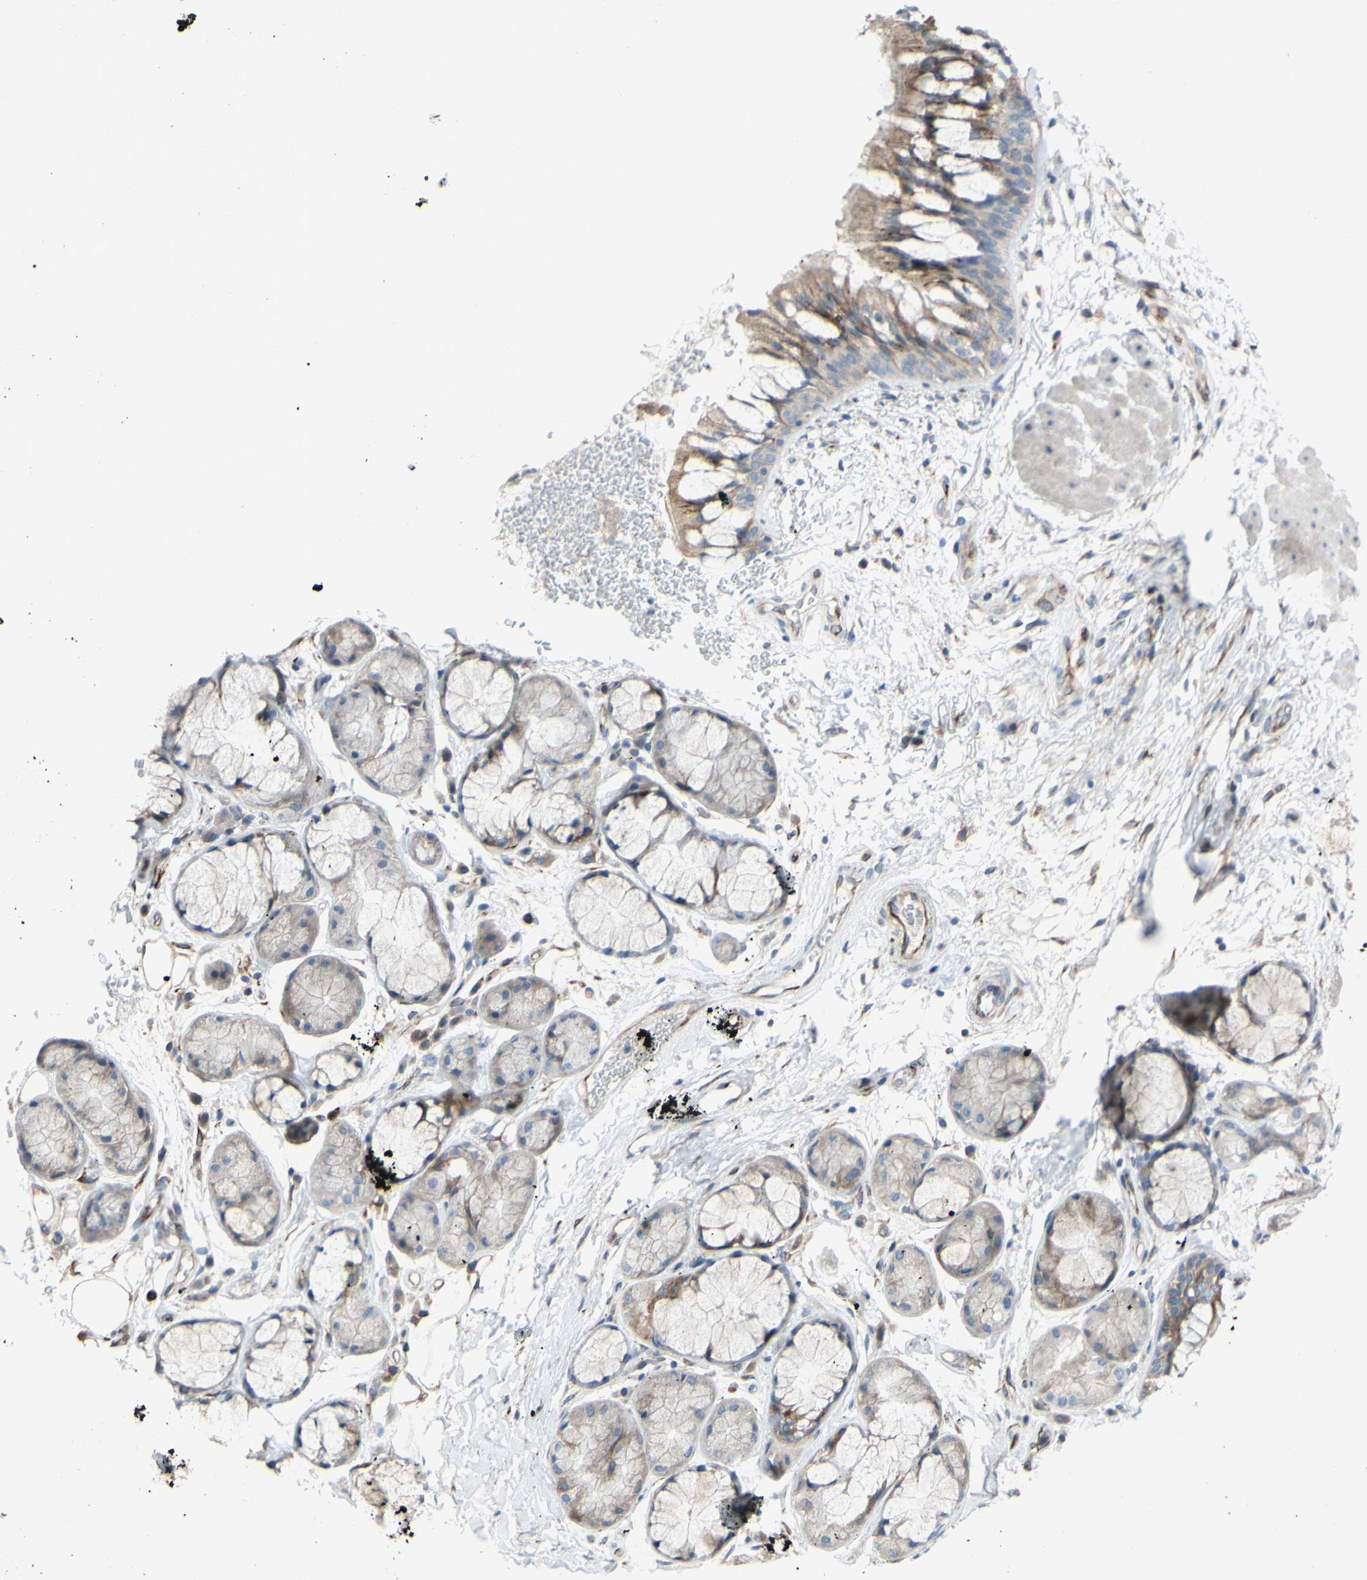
{"staining": {"intensity": "moderate", "quantity": ">75%", "location": "cytoplasmic/membranous"}, "tissue": "bronchus", "cell_type": "Respiratory epithelial cells", "image_type": "normal", "snomed": [{"axis": "morphology", "description": "Normal tissue, NOS"}, {"axis": "topography", "description": "Bronchus"}], "caption": "Immunohistochemical staining of unremarkable human bronchus displays >75% levels of moderate cytoplasmic/membranous protein staining in approximately >75% of respiratory epithelial cells. Nuclei are stained in blue.", "gene": "CDCP1", "patient": {"sex": "male", "age": 66}}